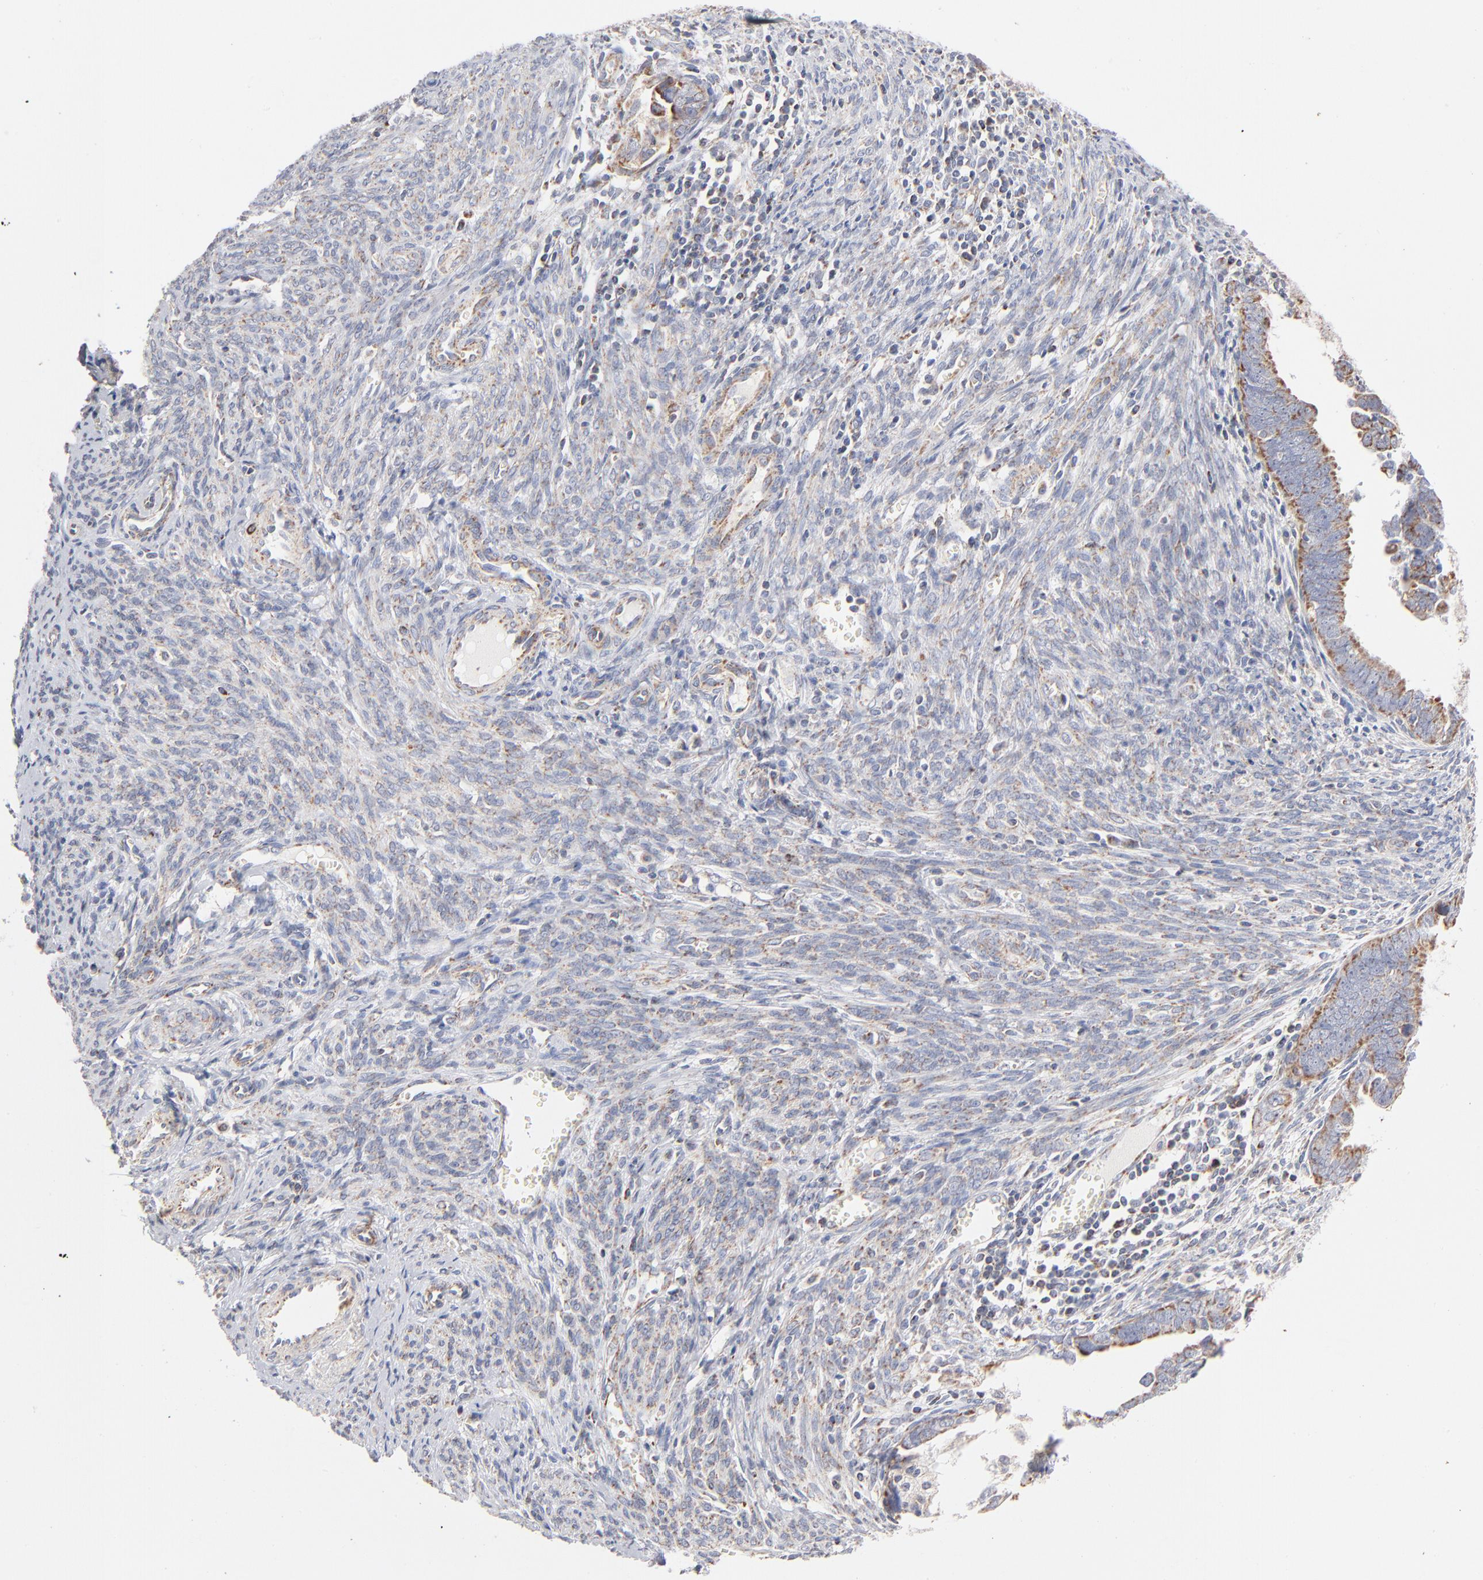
{"staining": {"intensity": "moderate", "quantity": ">75%", "location": "cytoplasmic/membranous"}, "tissue": "endometrial cancer", "cell_type": "Tumor cells", "image_type": "cancer", "snomed": [{"axis": "morphology", "description": "Adenocarcinoma, NOS"}, {"axis": "topography", "description": "Endometrium"}], "caption": "Endometrial cancer (adenocarcinoma) stained with a brown dye demonstrates moderate cytoplasmic/membranous positive positivity in approximately >75% of tumor cells.", "gene": "MRPL58", "patient": {"sex": "female", "age": 75}}